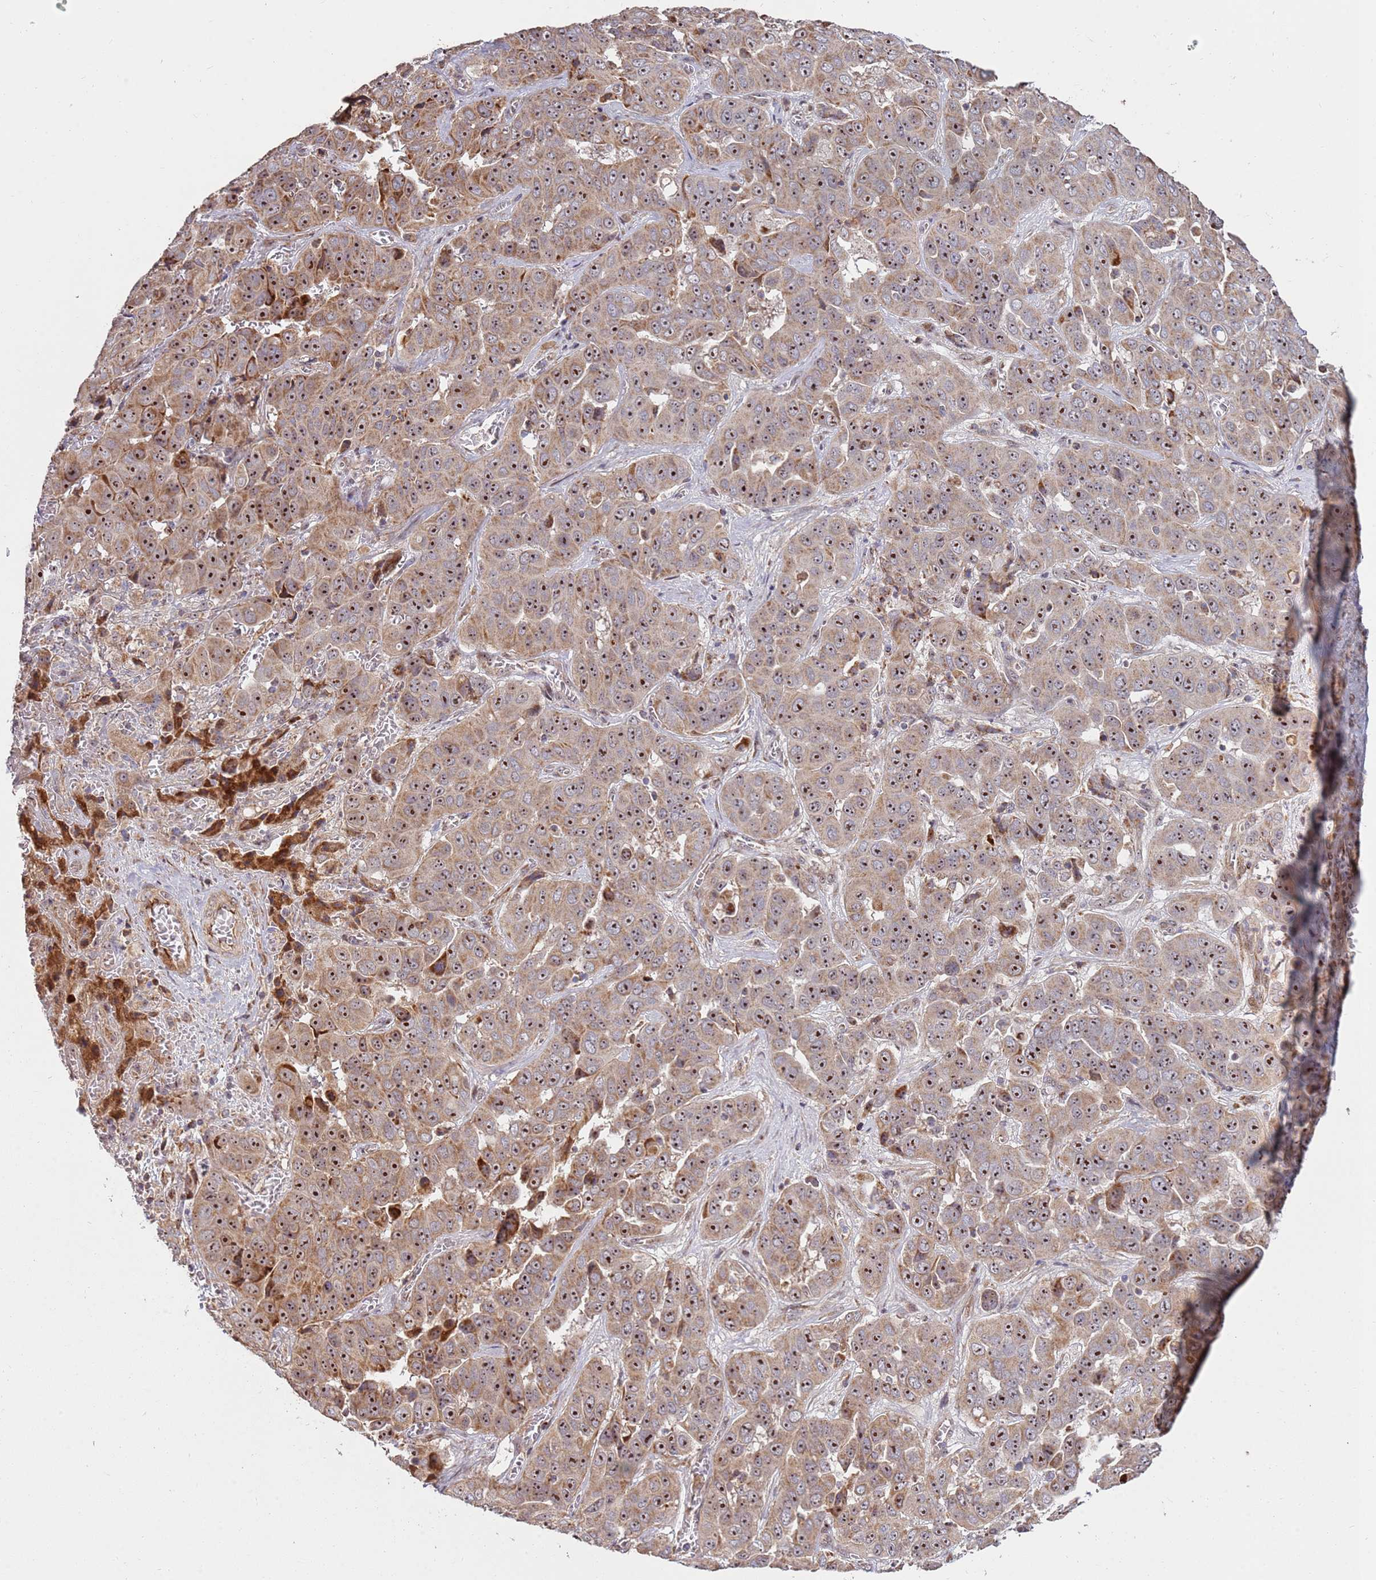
{"staining": {"intensity": "moderate", "quantity": ">75%", "location": "cytoplasmic/membranous,nuclear"}, "tissue": "liver cancer", "cell_type": "Tumor cells", "image_type": "cancer", "snomed": [{"axis": "morphology", "description": "Cholangiocarcinoma"}, {"axis": "topography", "description": "Liver"}], "caption": "Tumor cells show moderate cytoplasmic/membranous and nuclear expression in approximately >75% of cells in liver cancer.", "gene": "KIF25", "patient": {"sex": "female", "age": 52}}